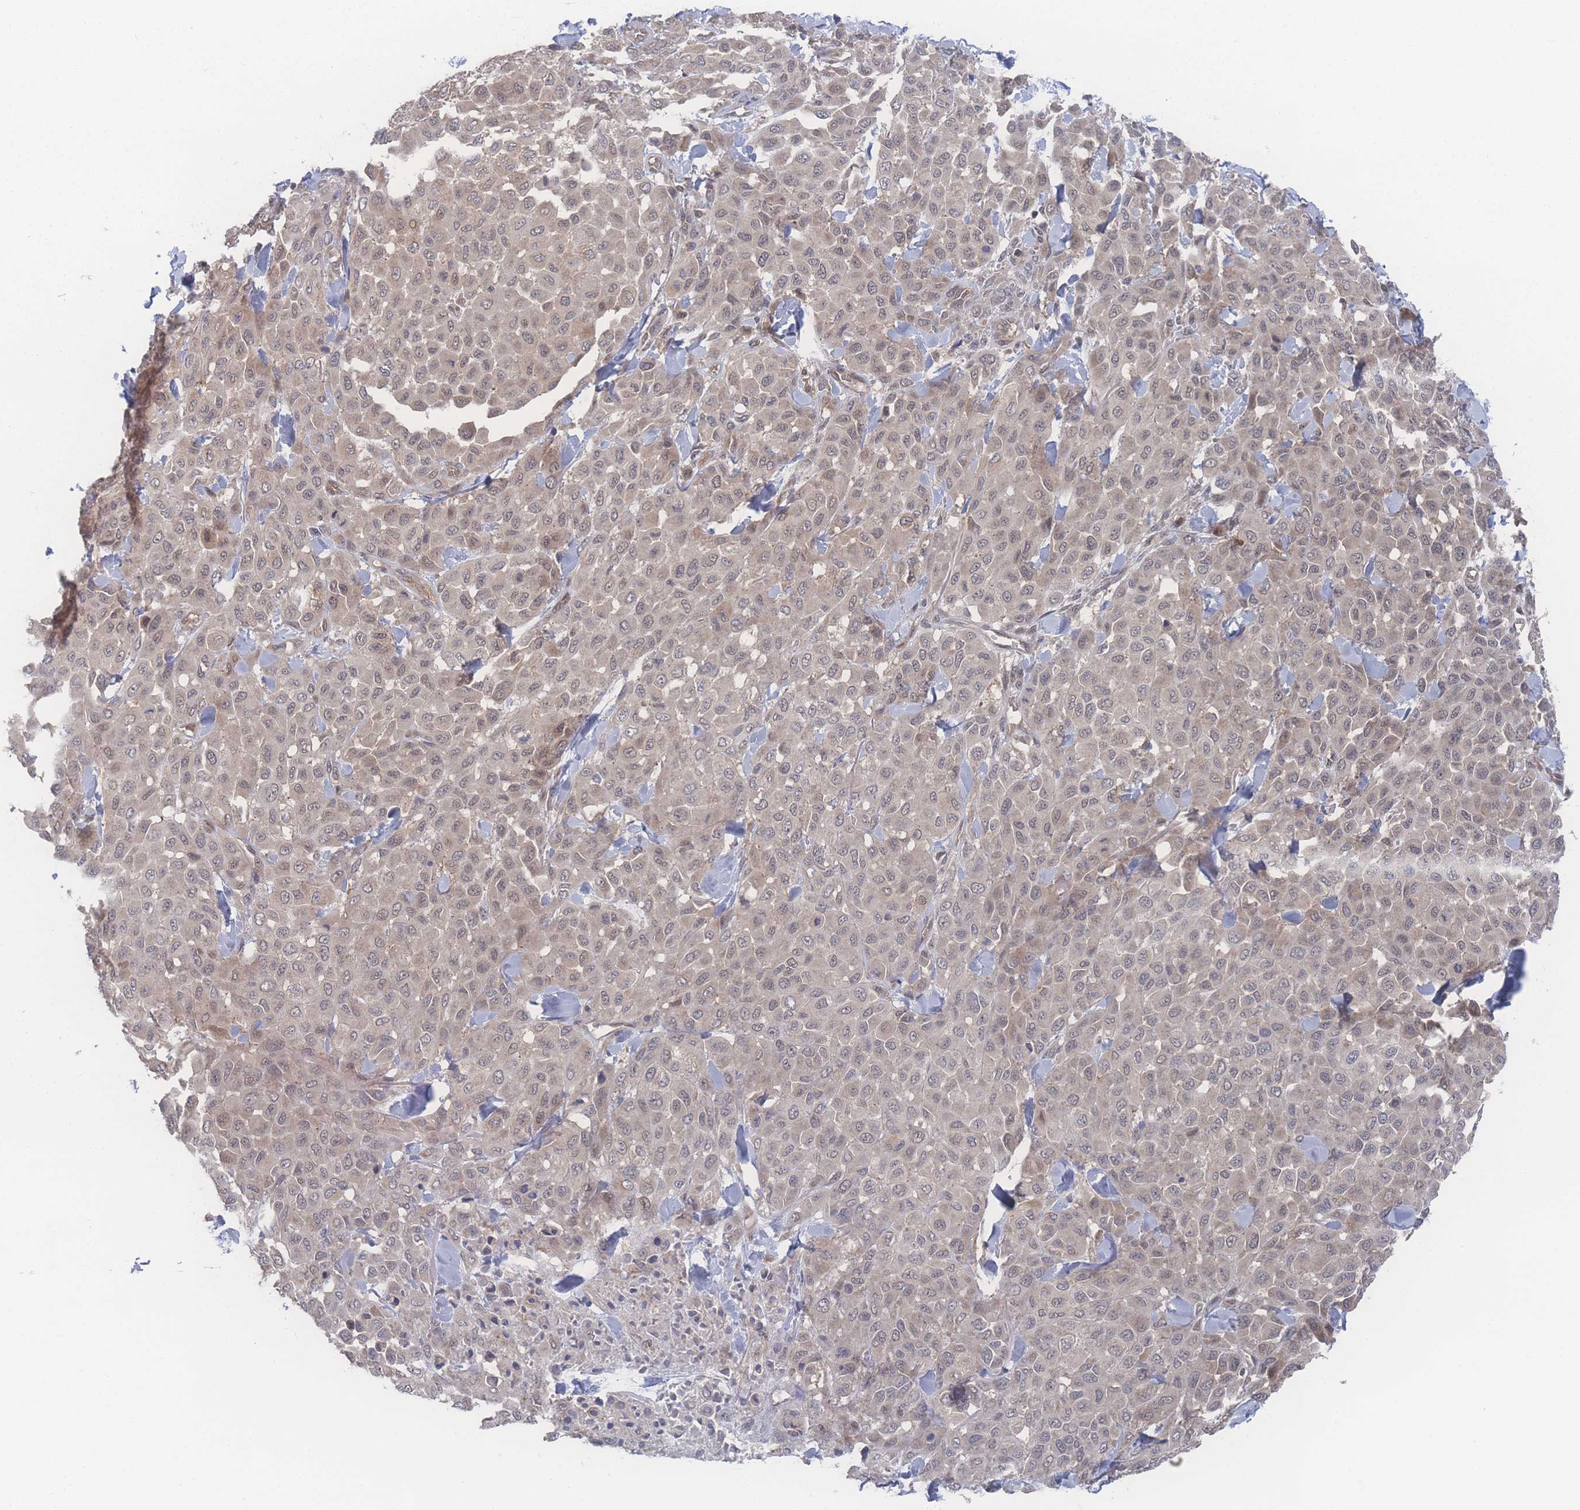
{"staining": {"intensity": "weak", "quantity": "25%-75%", "location": "cytoplasmic/membranous,nuclear"}, "tissue": "melanoma", "cell_type": "Tumor cells", "image_type": "cancer", "snomed": [{"axis": "morphology", "description": "Malignant melanoma, Metastatic site"}, {"axis": "topography", "description": "Skin"}], "caption": "Tumor cells show low levels of weak cytoplasmic/membranous and nuclear expression in approximately 25%-75% of cells in melanoma.", "gene": "NBEAL1", "patient": {"sex": "female", "age": 81}}